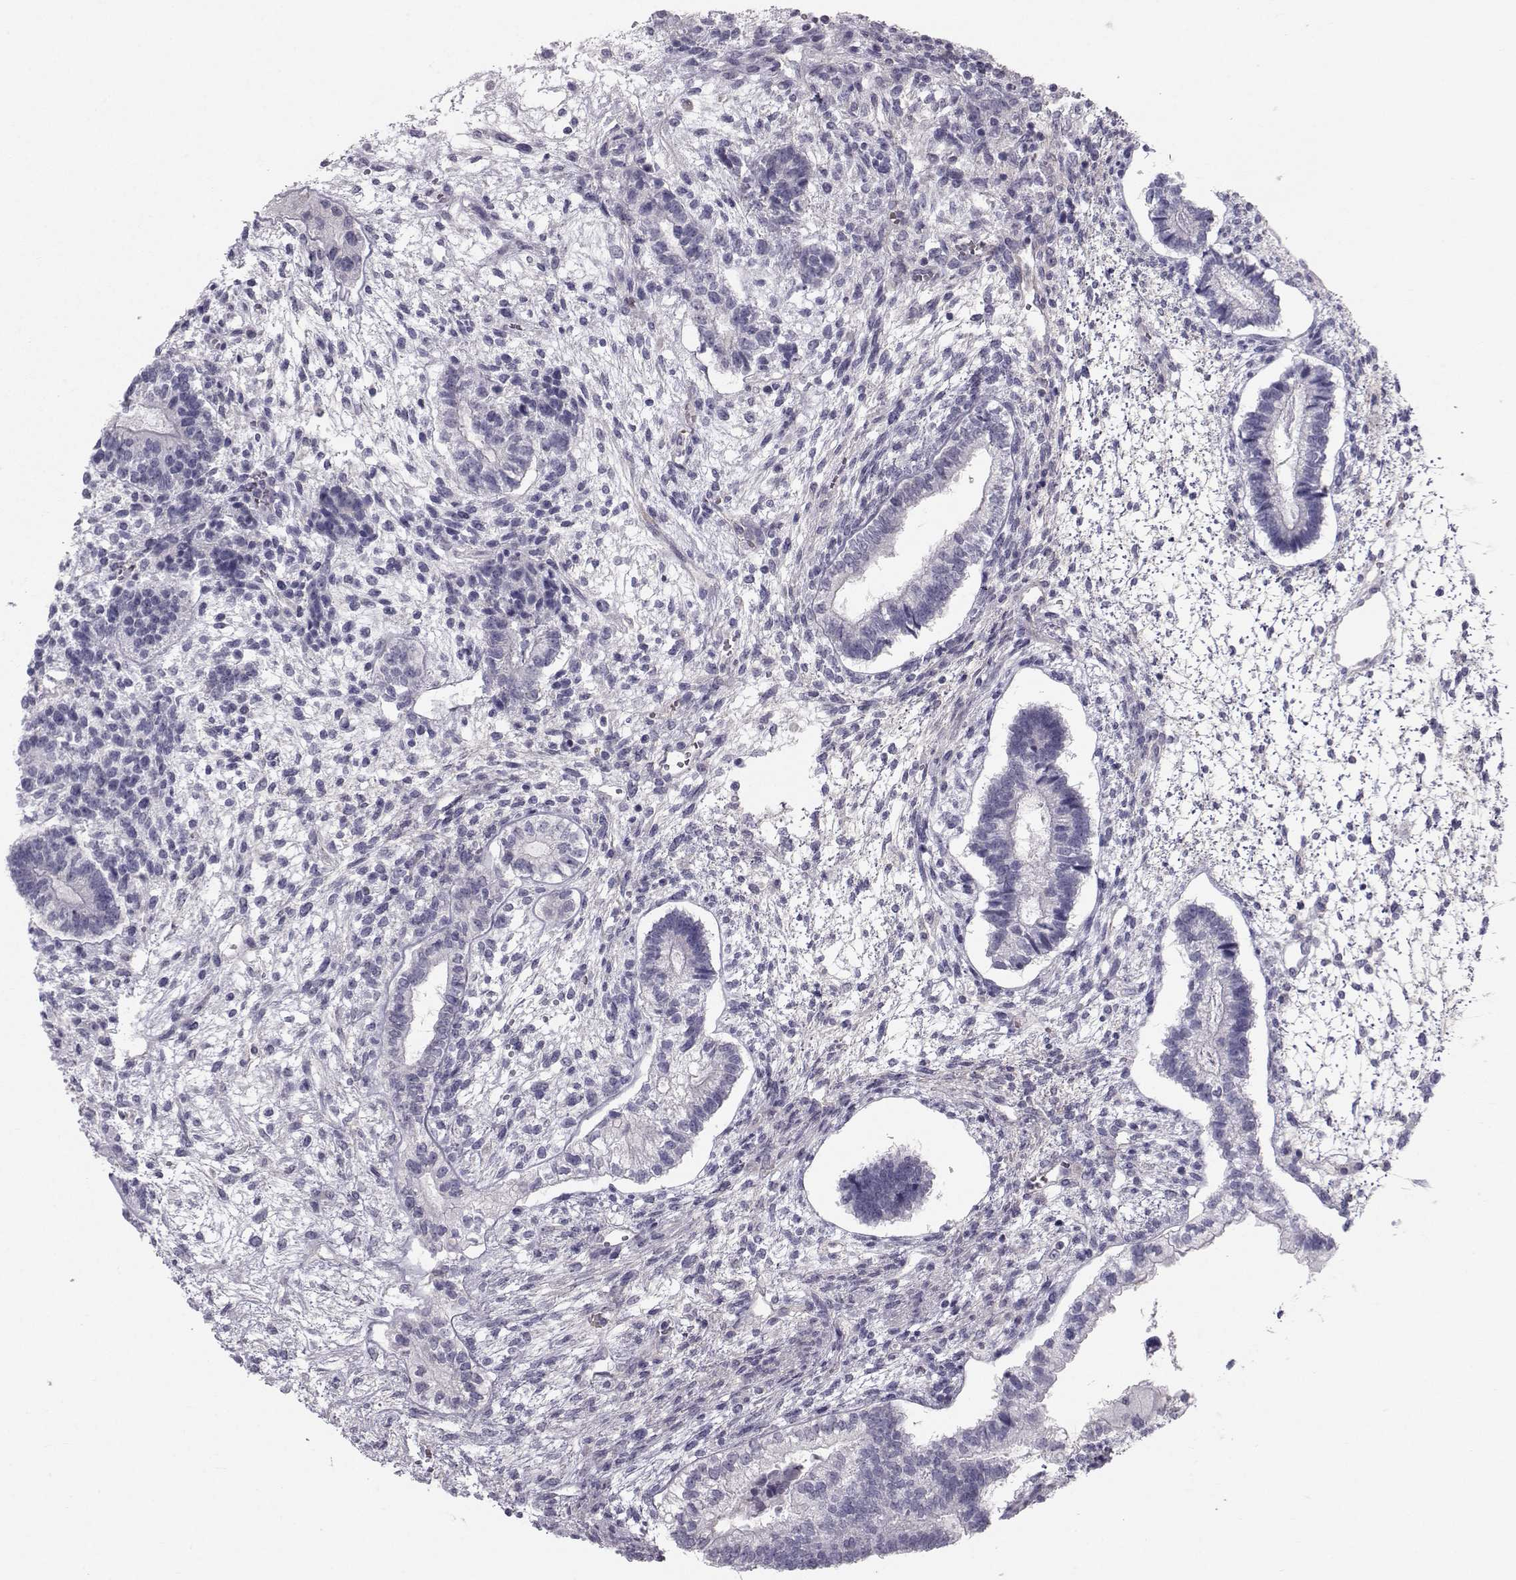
{"staining": {"intensity": "negative", "quantity": "none", "location": "none"}, "tissue": "testis cancer", "cell_type": "Tumor cells", "image_type": "cancer", "snomed": [{"axis": "morphology", "description": "Carcinoma, Embryonal, NOS"}, {"axis": "topography", "description": "Testis"}], "caption": "DAB immunohistochemical staining of human testis cancer exhibits no significant positivity in tumor cells. The staining was performed using DAB (3,3'-diaminobenzidine) to visualize the protein expression in brown, while the nuclei were stained in blue with hematoxylin (Magnification: 20x).", "gene": "GARIN3", "patient": {"sex": "male", "age": 37}}